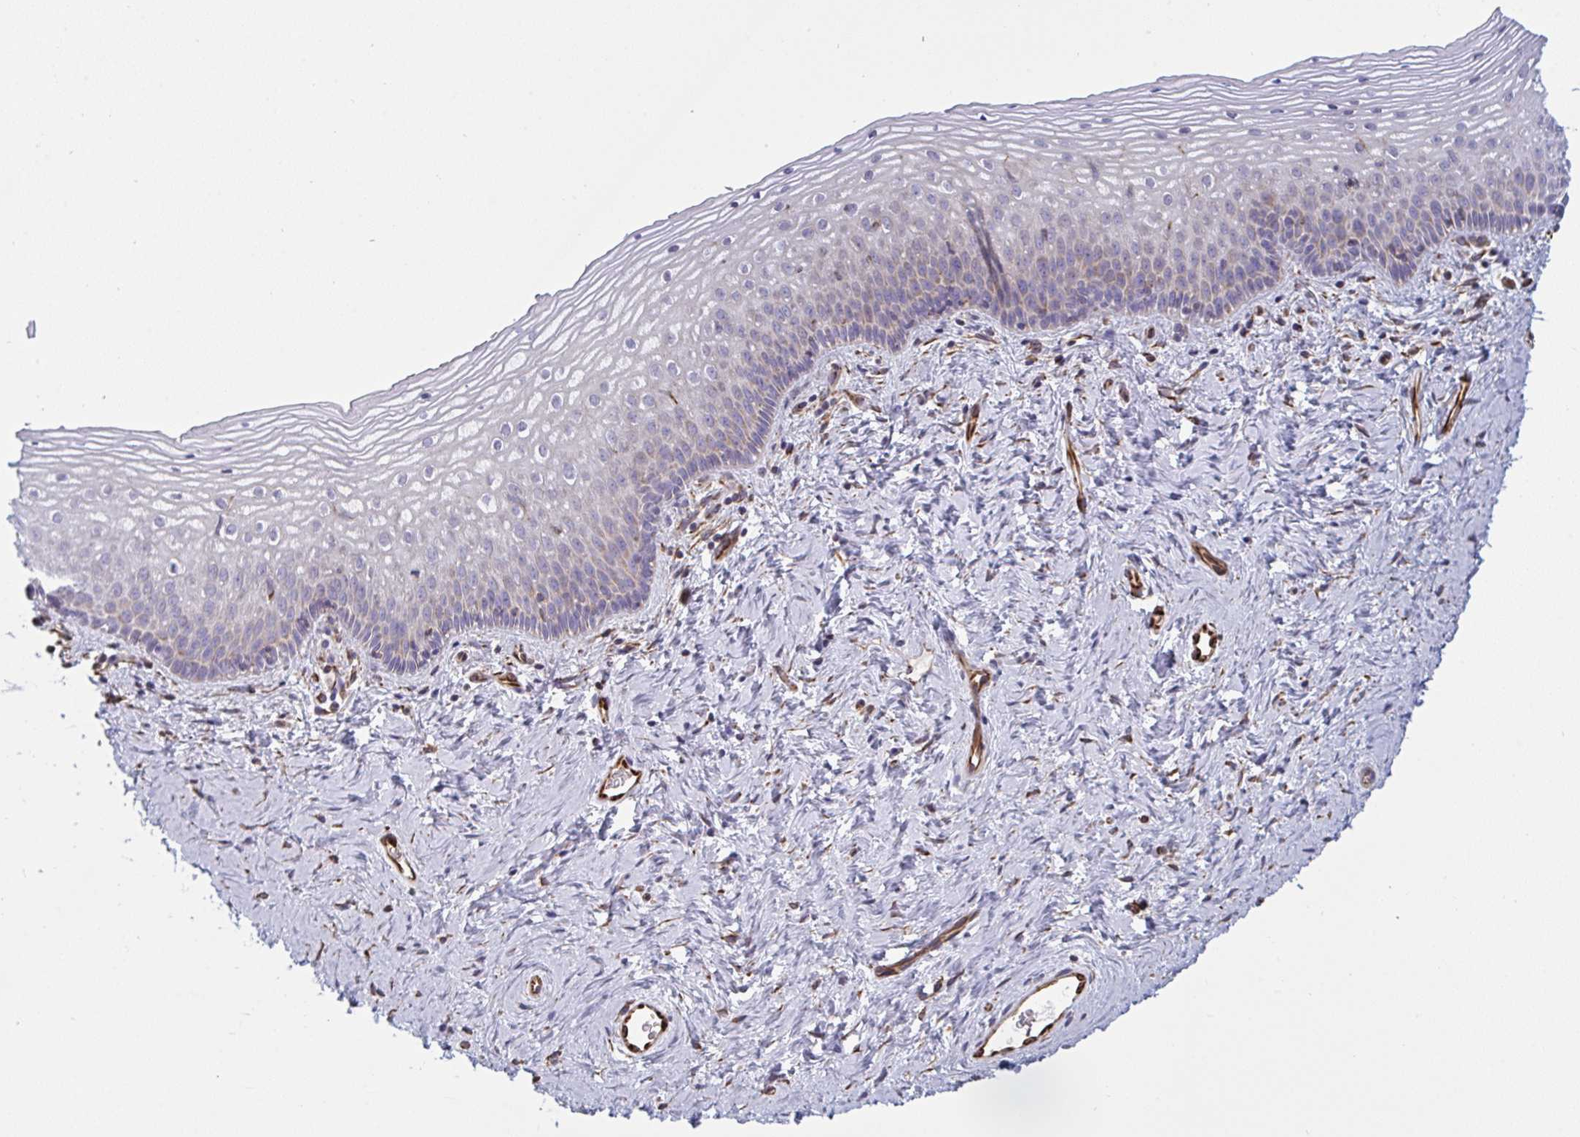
{"staining": {"intensity": "negative", "quantity": "none", "location": "none"}, "tissue": "vagina", "cell_type": "Squamous epithelial cells", "image_type": "normal", "snomed": [{"axis": "morphology", "description": "Normal tissue, NOS"}, {"axis": "topography", "description": "Vagina"}], "caption": "A histopathology image of vagina stained for a protein shows no brown staining in squamous epithelial cells. (DAB immunohistochemistry (IHC) visualized using brightfield microscopy, high magnification).", "gene": "DCBLD1", "patient": {"sex": "female", "age": 45}}